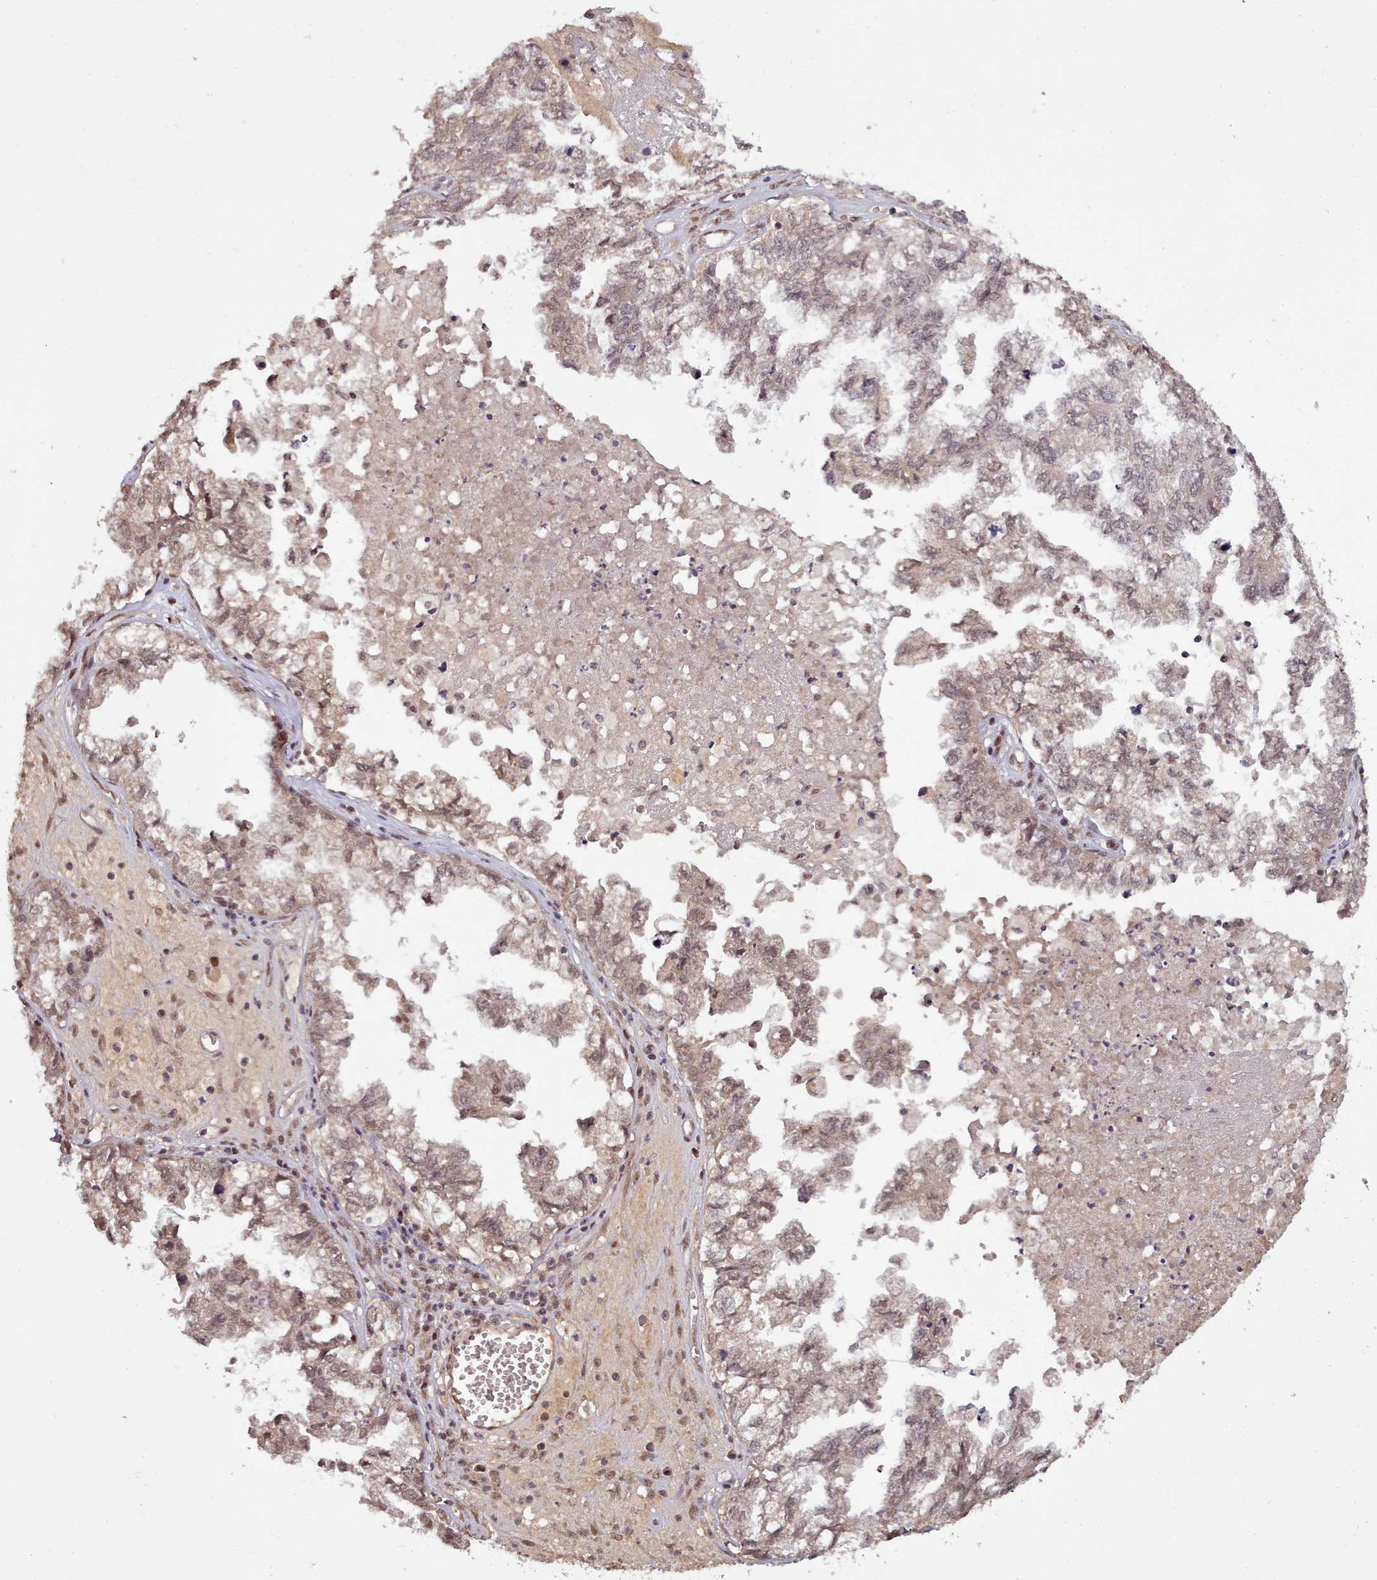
{"staining": {"intensity": "moderate", "quantity": ">75%", "location": "nuclear"}, "tissue": "ovarian cancer", "cell_type": "Tumor cells", "image_type": "cancer", "snomed": [{"axis": "morphology", "description": "Cystadenocarcinoma, mucinous, NOS"}, {"axis": "topography", "description": "Ovary"}], "caption": "Moderate nuclear staining for a protein is identified in approximately >75% of tumor cells of mucinous cystadenocarcinoma (ovarian) using immunohistochemistry.", "gene": "CDC6", "patient": {"sex": "female", "age": 72}}